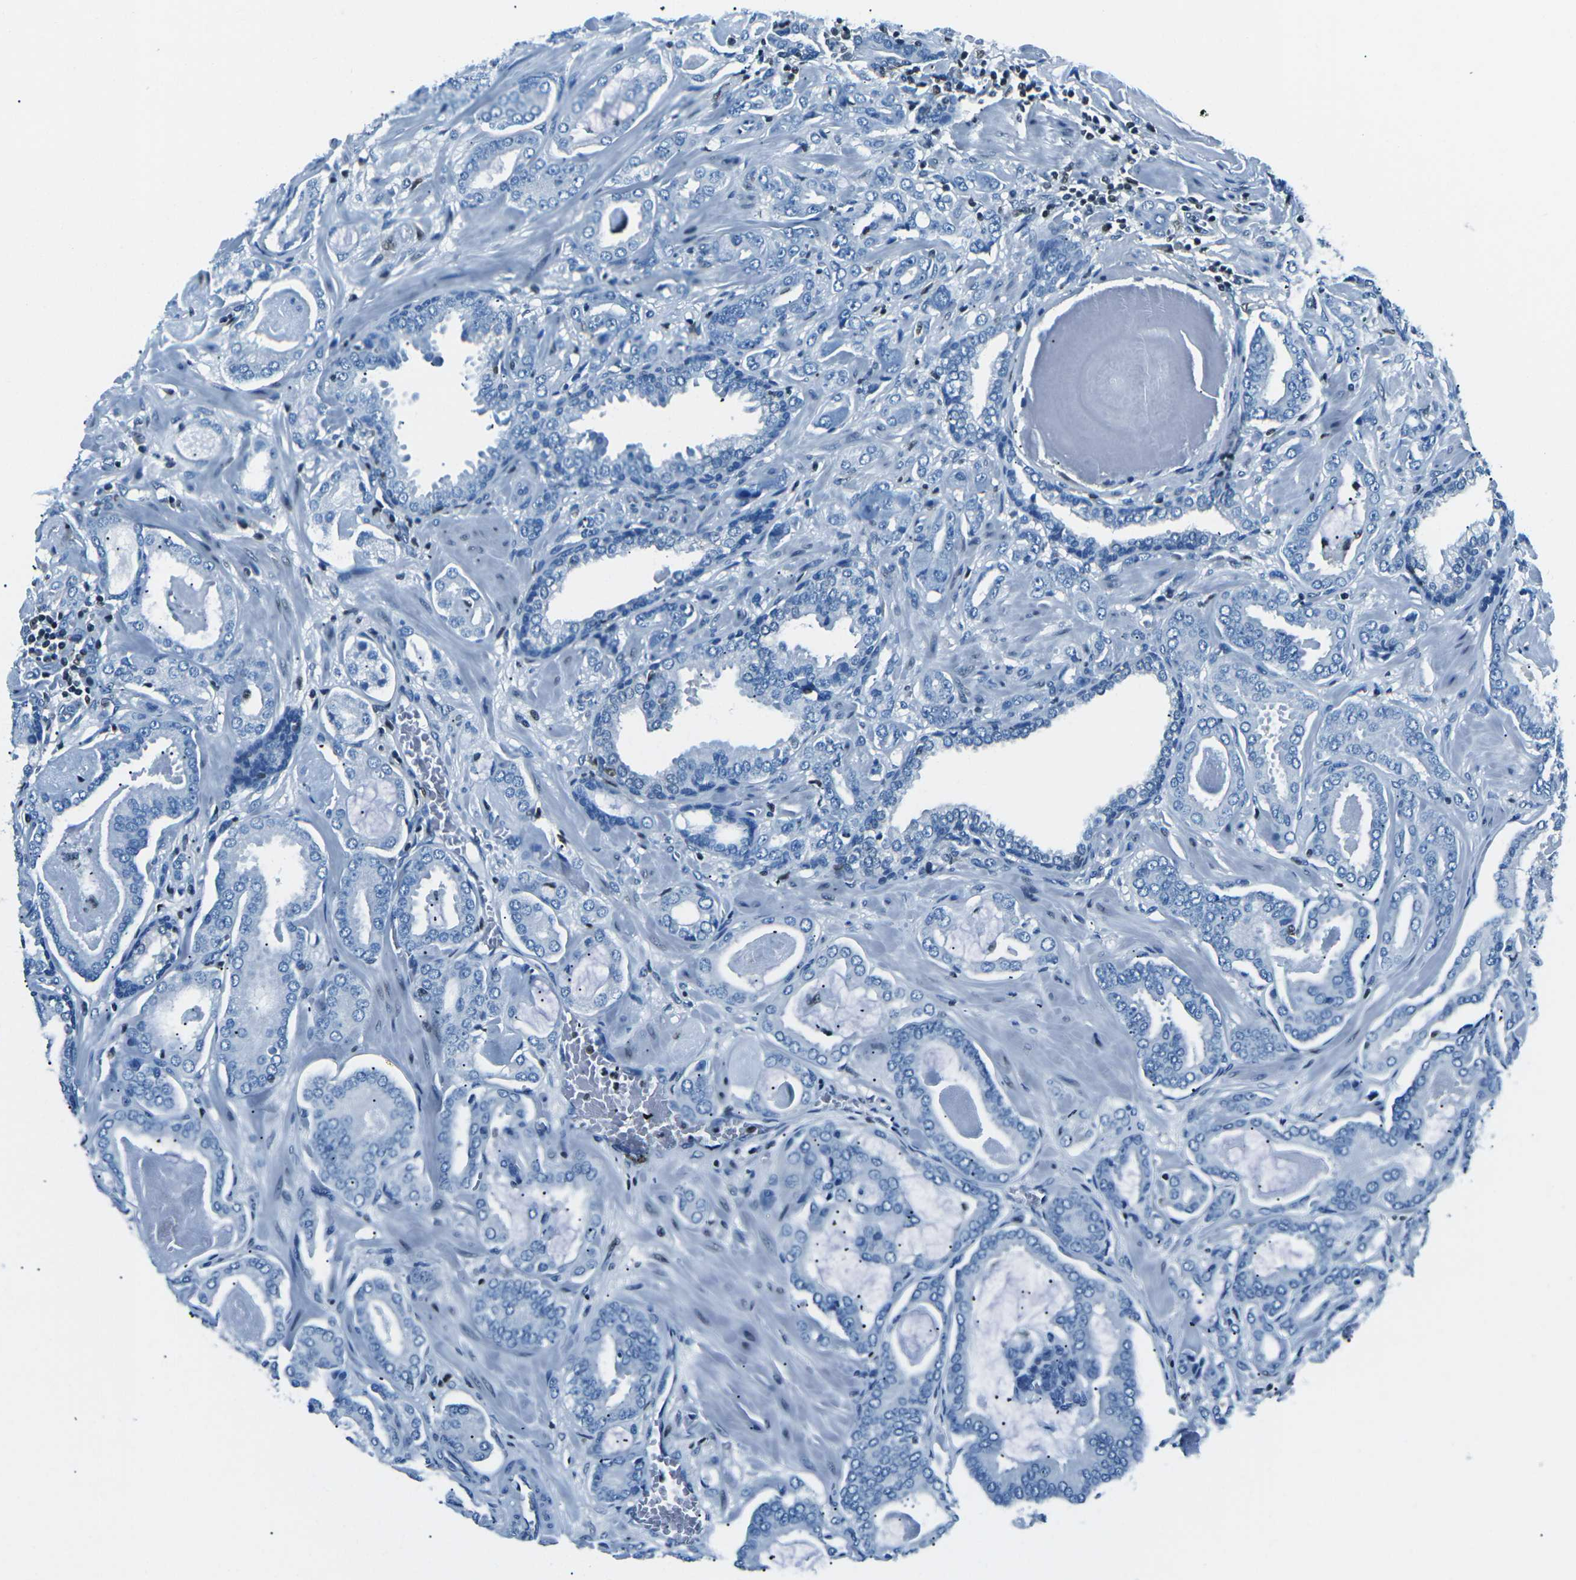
{"staining": {"intensity": "negative", "quantity": "none", "location": "none"}, "tissue": "prostate cancer", "cell_type": "Tumor cells", "image_type": "cancer", "snomed": [{"axis": "morphology", "description": "Adenocarcinoma, Low grade"}, {"axis": "topography", "description": "Prostate"}], "caption": "IHC histopathology image of neoplastic tissue: human prostate low-grade adenocarcinoma stained with DAB demonstrates no significant protein positivity in tumor cells. (DAB IHC, high magnification).", "gene": "CELF2", "patient": {"sex": "male", "age": 53}}